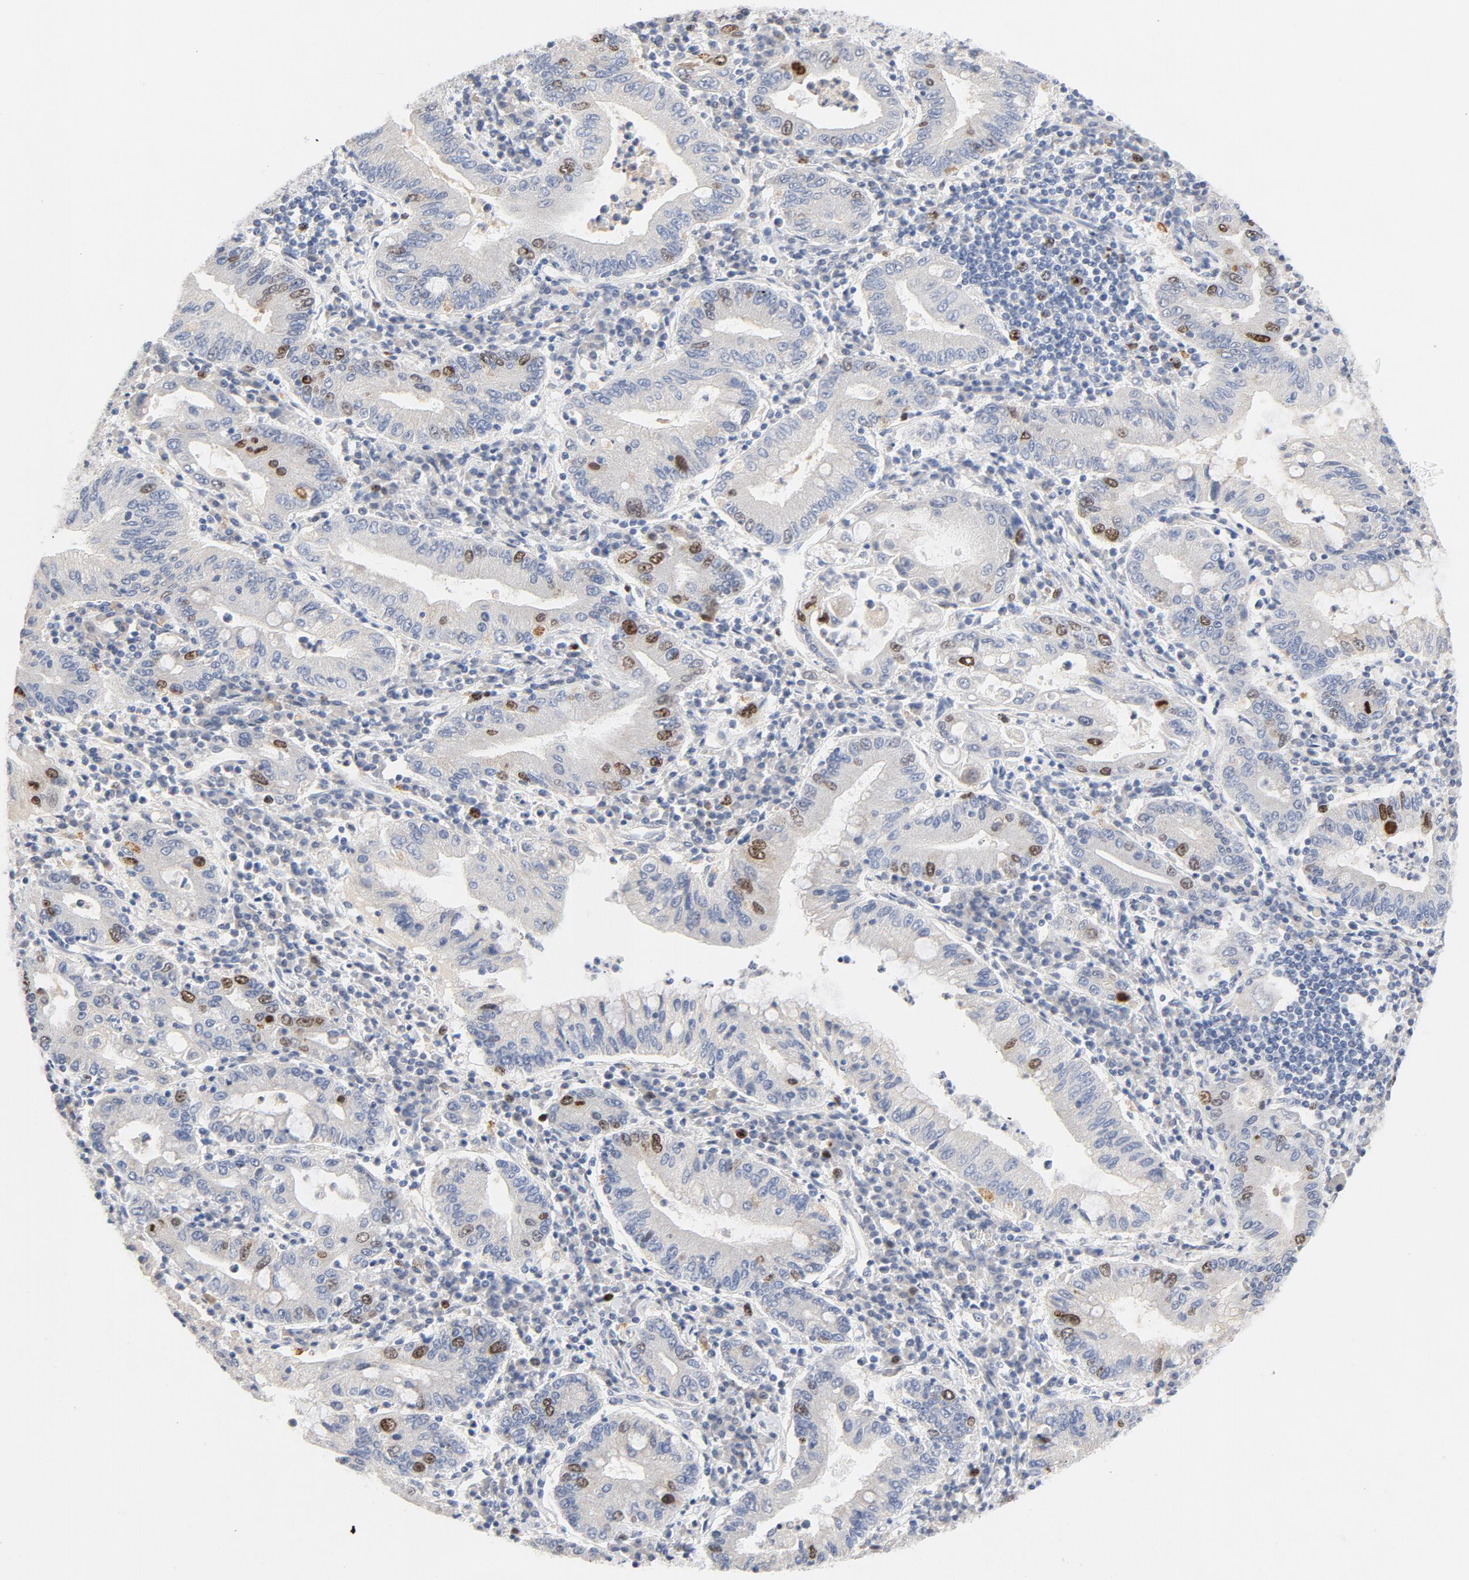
{"staining": {"intensity": "moderate", "quantity": "<25%", "location": "nuclear"}, "tissue": "stomach cancer", "cell_type": "Tumor cells", "image_type": "cancer", "snomed": [{"axis": "morphology", "description": "Normal tissue, NOS"}, {"axis": "morphology", "description": "Adenocarcinoma, NOS"}, {"axis": "topography", "description": "Esophagus"}, {"axis": "topography", "description": "Stomach, upper"}, {"axis": "topography", "description": "Peripheral nerve tissue"}], "caption": "A brown stain highlights moderate nuclear positivity of a protein in human stomach cancer (adenocarcinoma) tumor cells. Nuclei are stained in blue.", "gene": "BIRC5", "patient": {"sex": "male", "age": 62}}